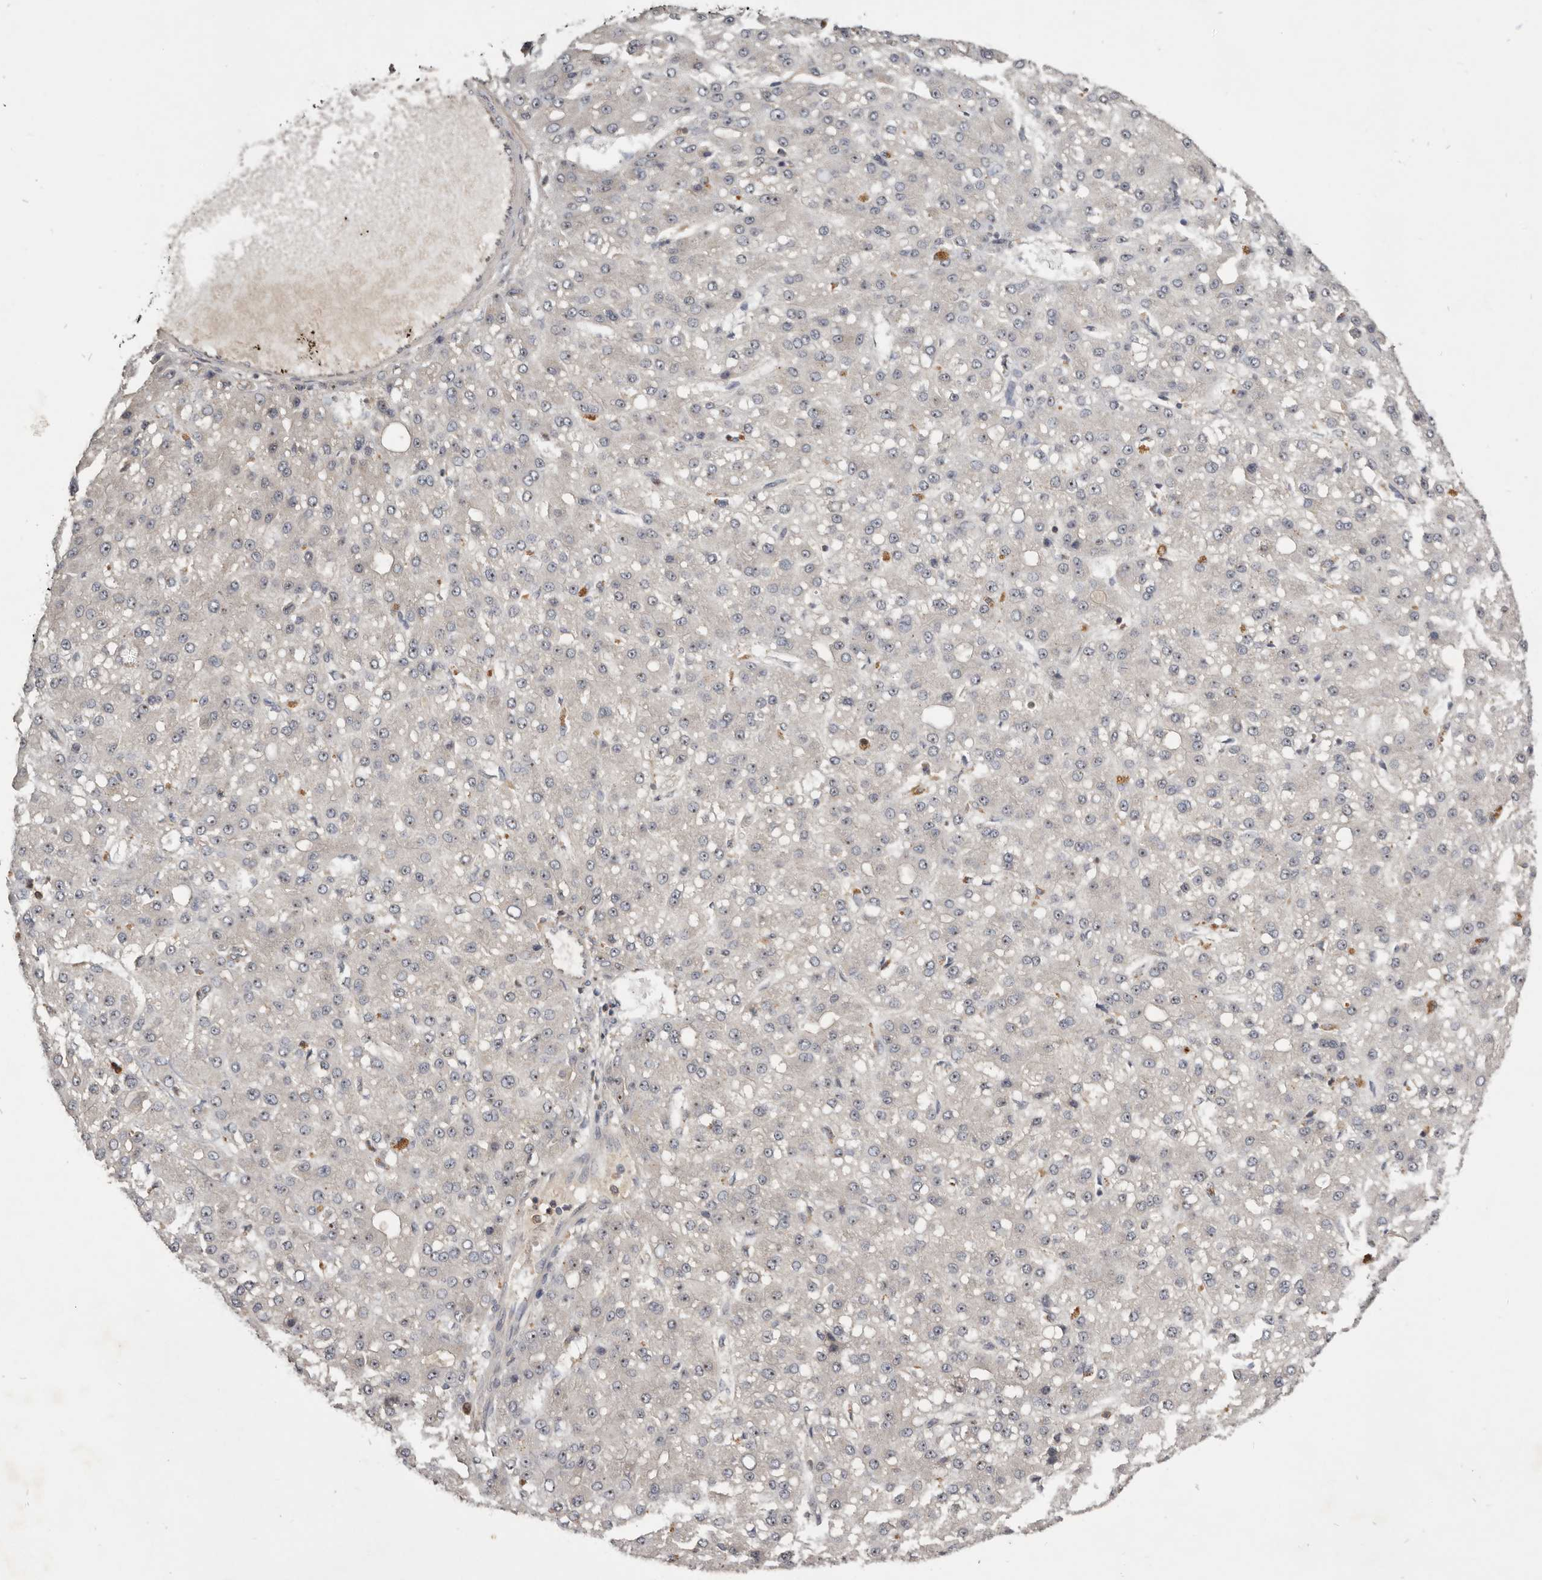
{"staining": {"intensity": "weak", "quantity": "<25%", "location": "cytoplasmic/membranous"}, "tissue": "liver cancer", "cell_type": "Tumor cells", "image_type": "cancer", "snomed": [{"axis": "morphology", "description": "Carcinoma, Hepatocellular, NOS"}, {"axis": "topography", "description": "Liver"}], "caption": "Human hepatocellular carcinoma (liver) stained for a protein using IHC demonstrates no expression in tumor cells.", "gene": "TTC39A", "patient": {"sex": "male", "age": 67}}